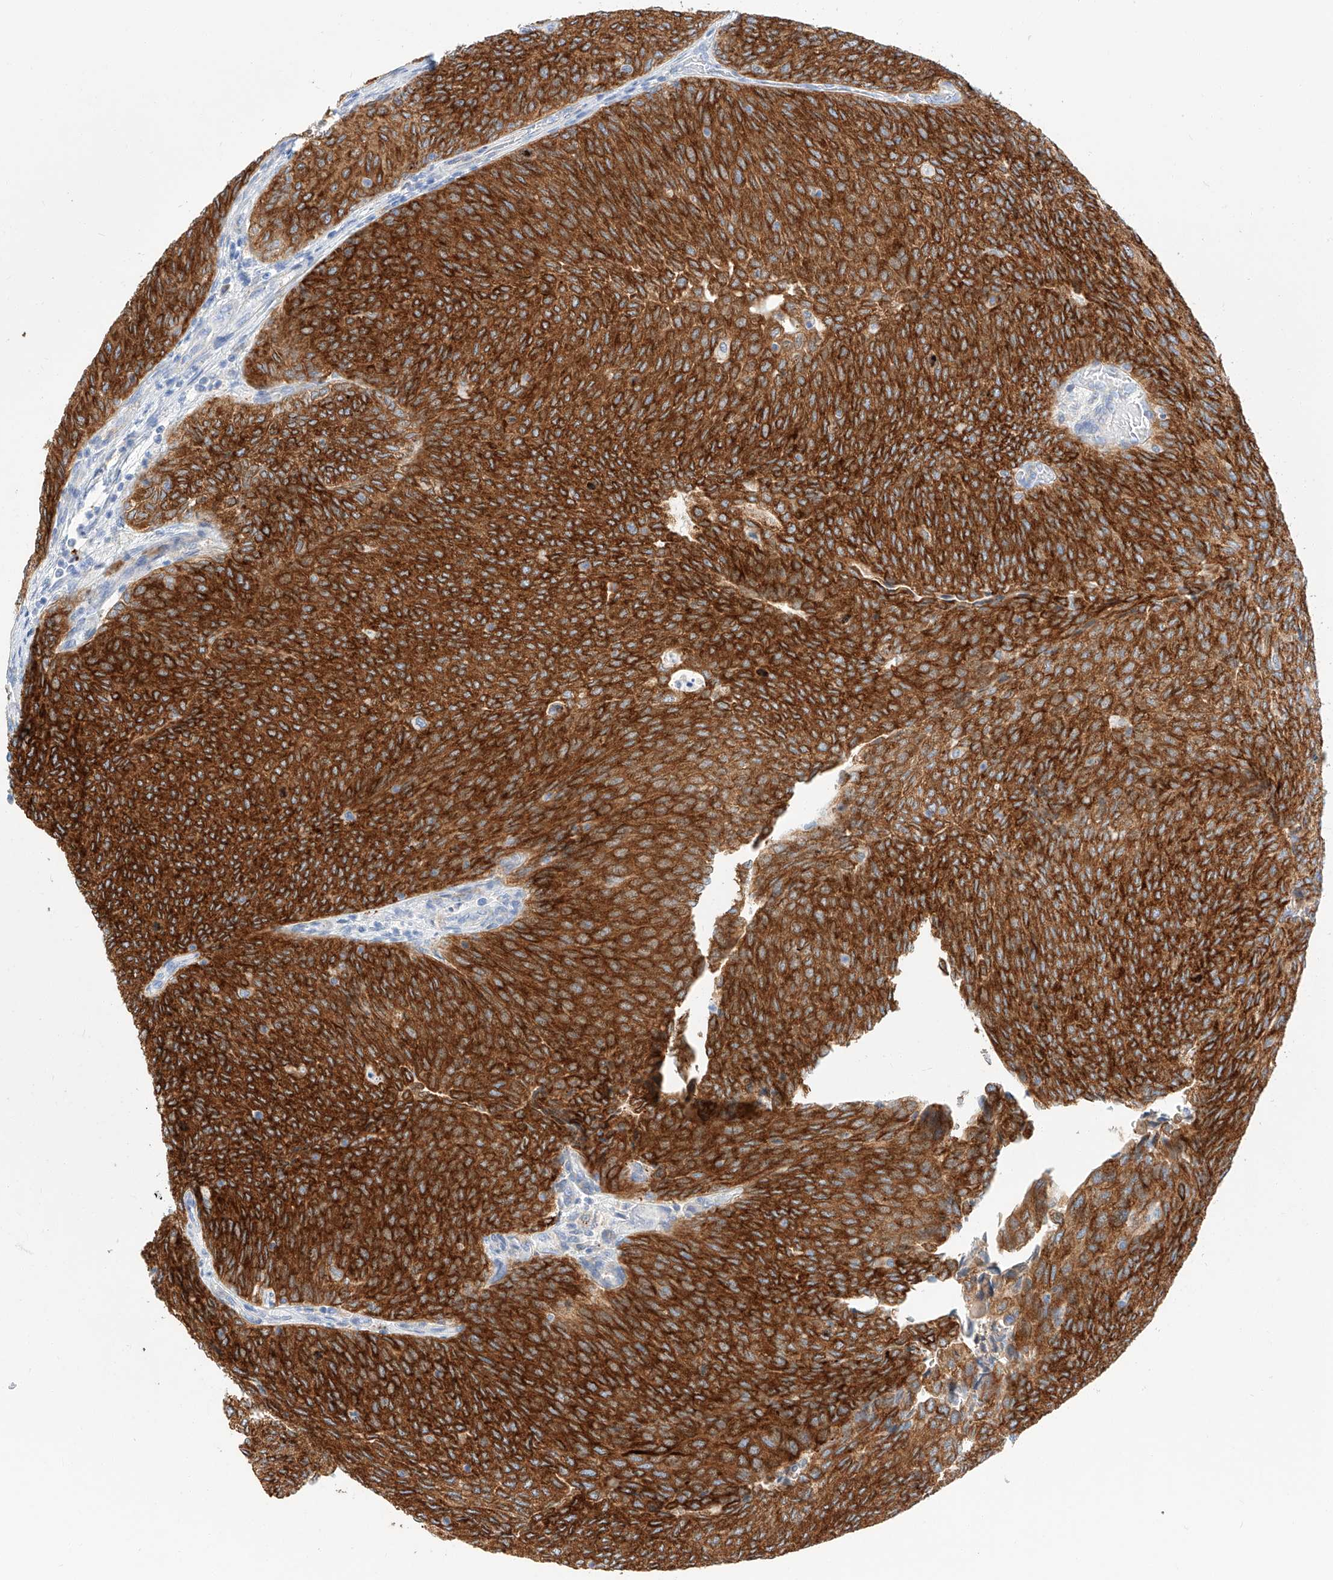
{"staining": {"intensity": "strong", "quantity": ">75%", "location": "cytoplasmic/membranous"}, "tissue": "urothelial cancer", "cell_type": "Tumor cells", "image_type": "cancer", "snomed": [{"axis": "morphology", "description": "Urothelial carcinoma, Low grade"}, {"axis": "topography", "description": "Urinary bladder"}], "caption": "Protein analysis of low-grade urothelial carcinoma tissue displays strong cytoplasmic/membranous staining in about >75% of tumor cells.", "gene": "MAP7", "patient": {"sex": "female", "age": 79}}